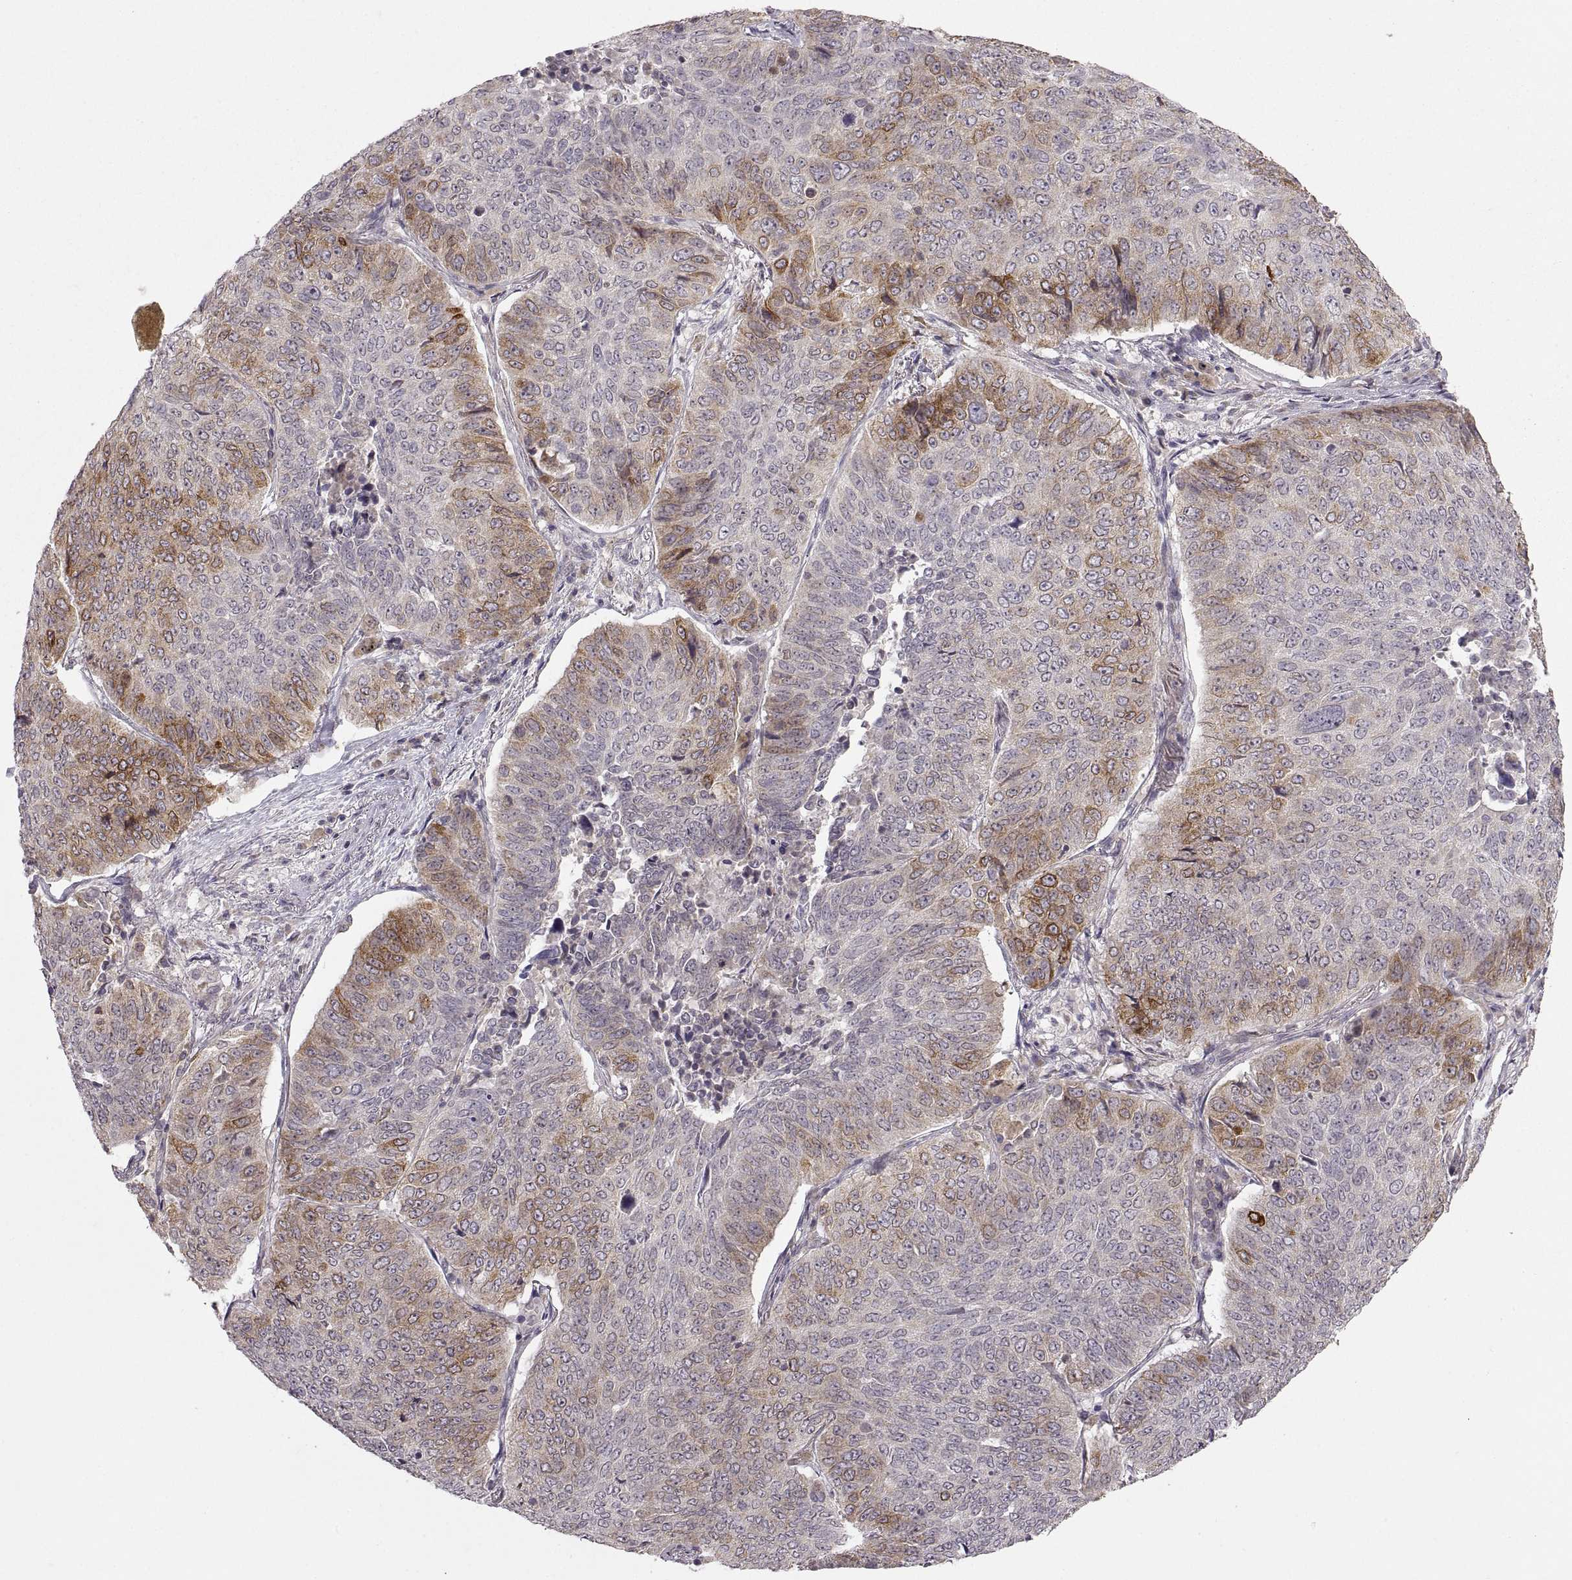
{"staining": {"intensity": "moderate", "quantity": "25%-75%", "location": "cytoplasmic/membranous"}, "tissue": "lung cancer", "cell_type": "Tumor cells", "image_type": "cancer", "snomed": [{"axis": "morphology", "description": "Normal tissue, NOS"}, {"axis": "morphology", "description": "Squamous cell carcinoma, NOS"}, {"axis": "topography", "description": "Bronchus"}, {"axis": "topography", "description": "Lung"}], "caption": "Brown immunohistochemical staining in lung cancer reveals moderate cytoplasmic/membranous positivity in about 25%-75% of tumor cells.", "gene": "HMGCR", "patient": {"sex": "male", "age": 64}}